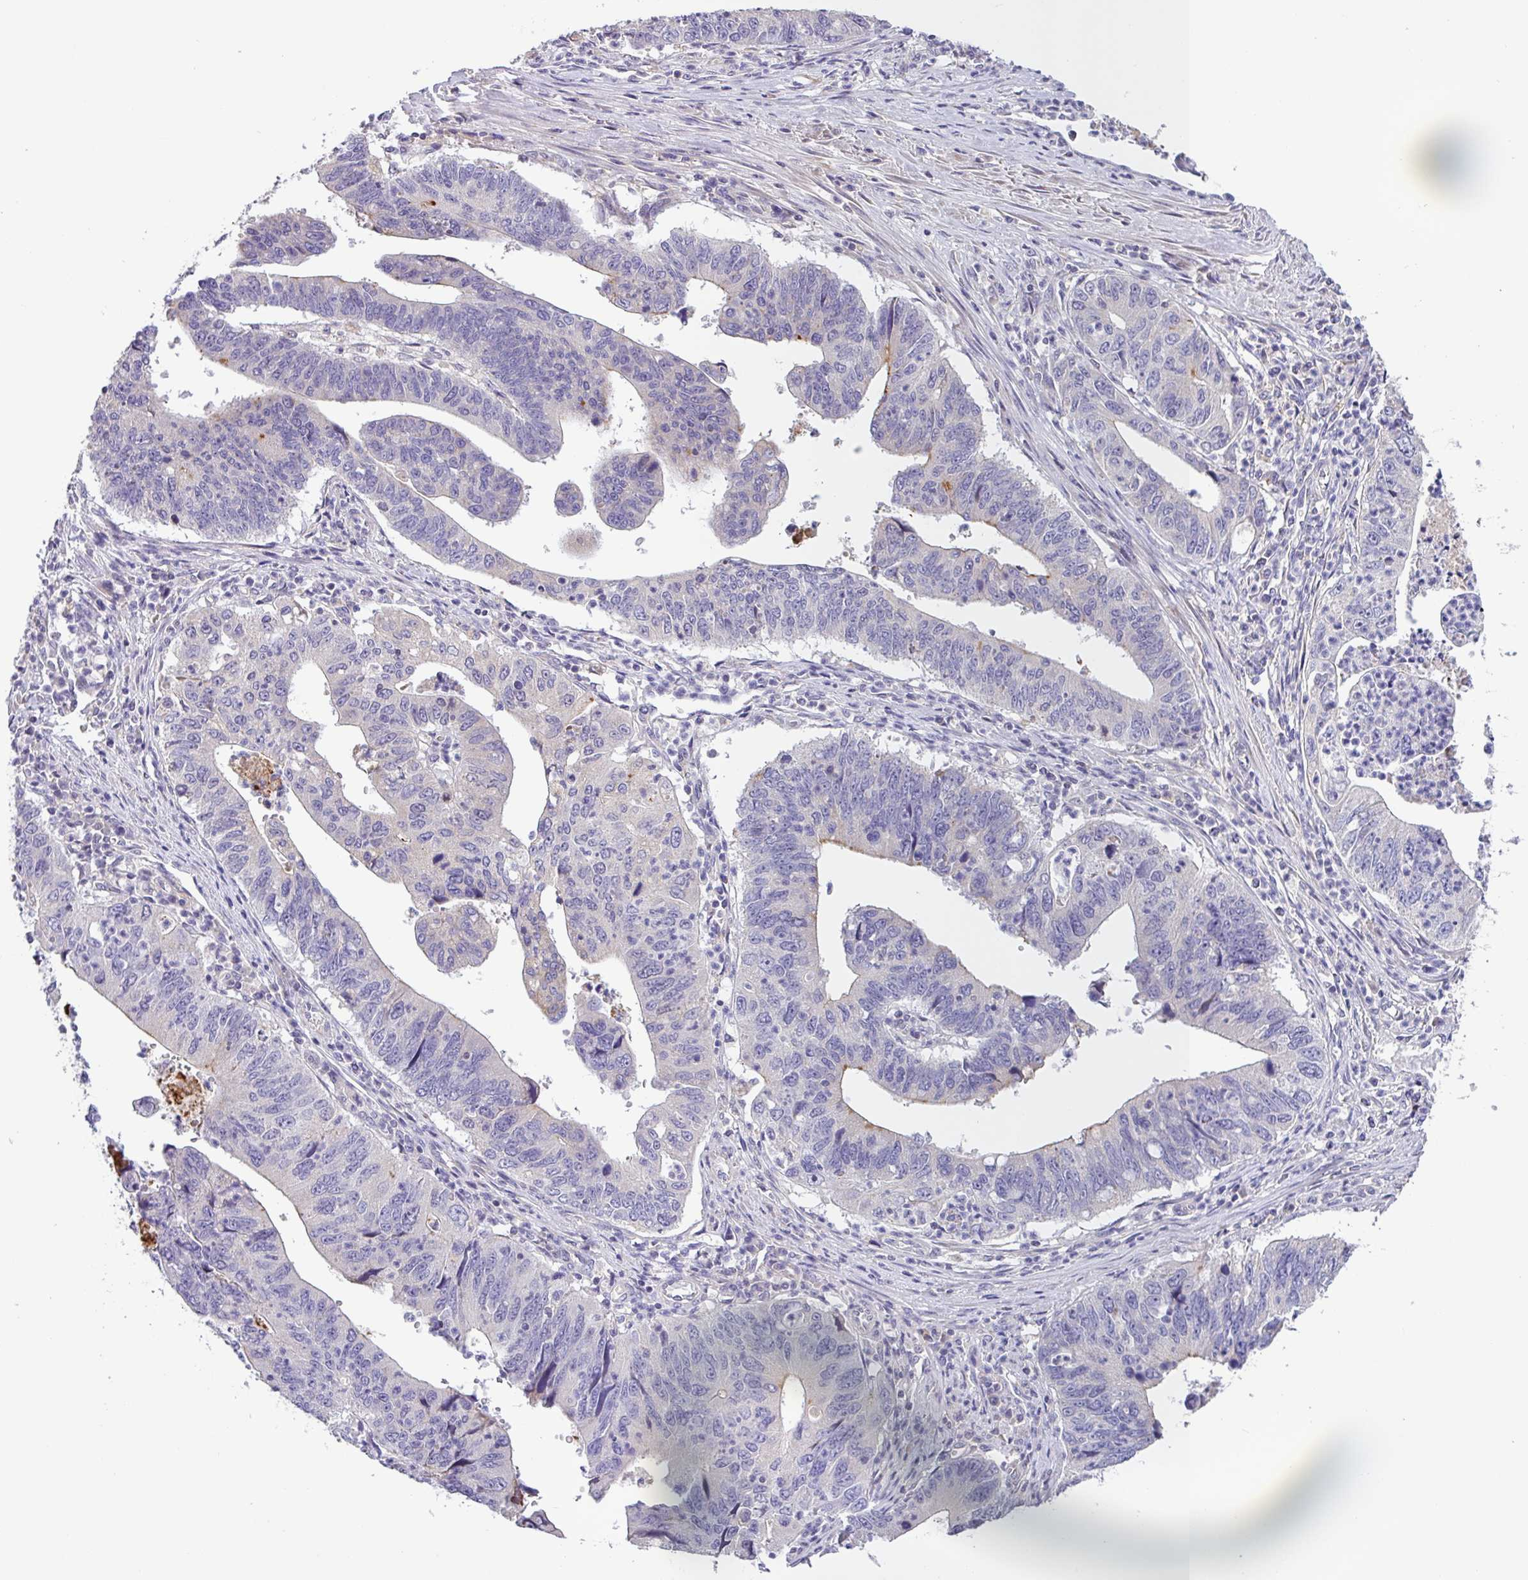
{"staining": {"intensity": "negative", "quantity": "none", "location": "none"}, "tissue": "stomach cancer", "cell_type": "Tumor cells", "image_type": "cancer", "snomed": [{"axis": "morphology", "description": "Adenocarcinoma, NOS"}, {"axis": "topography", "description": "Stomach"}], "caption": "Immunohistochemistry (IHC) photomicrograph of neoplastic tissue: stomach cancer stained with DAB demonstrates no significant protein positivity in tumor cells.", "gene": "SFTPB", "patient": {"sex": "male", "age": 59}}